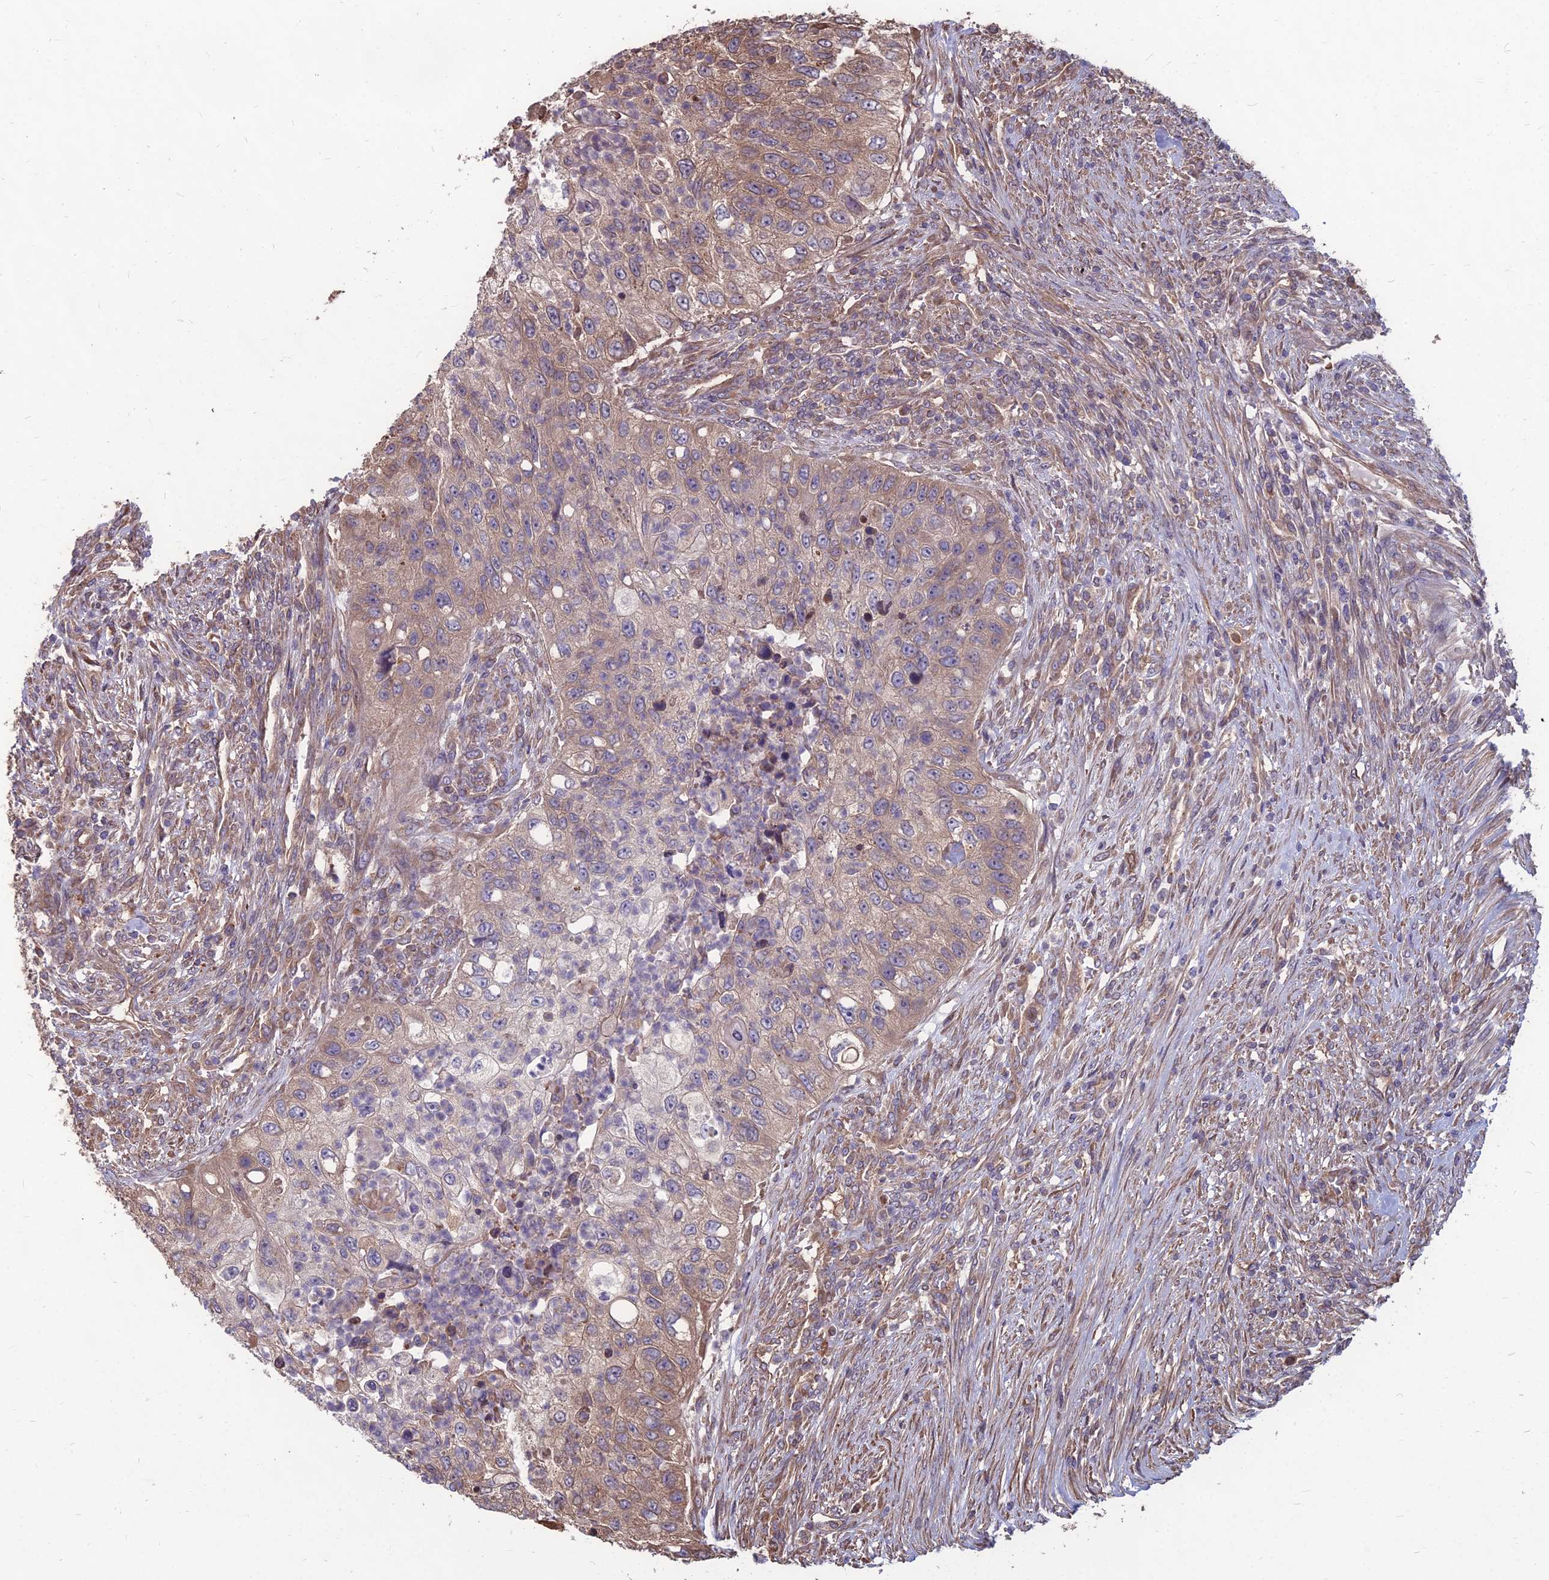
{"staining": {"intensity": "moderate", "quantity": "25%-75%", "location": "cytoplasmic/membranous"}, "tissue": "urothelial cancer", "cell_type": "Tumor cells", "image_type": "cancer", "snomed": [{"axis": "morphology", "description": "Urothelial carcinoma, High grade"}, {"axis": "topography", "description": "Urinary bladder"}], "caption": "Immunohistochemical staining of human urothelial cancer reveals medium levels of moderate cytoplasmic/membranous expression in approximately 25%-75% of tumor cells. (DAB = brown stain, brightfield microscopy at high magnification).", "gene": "LSM6", "patient": {"sex": "female", "age": 60}}